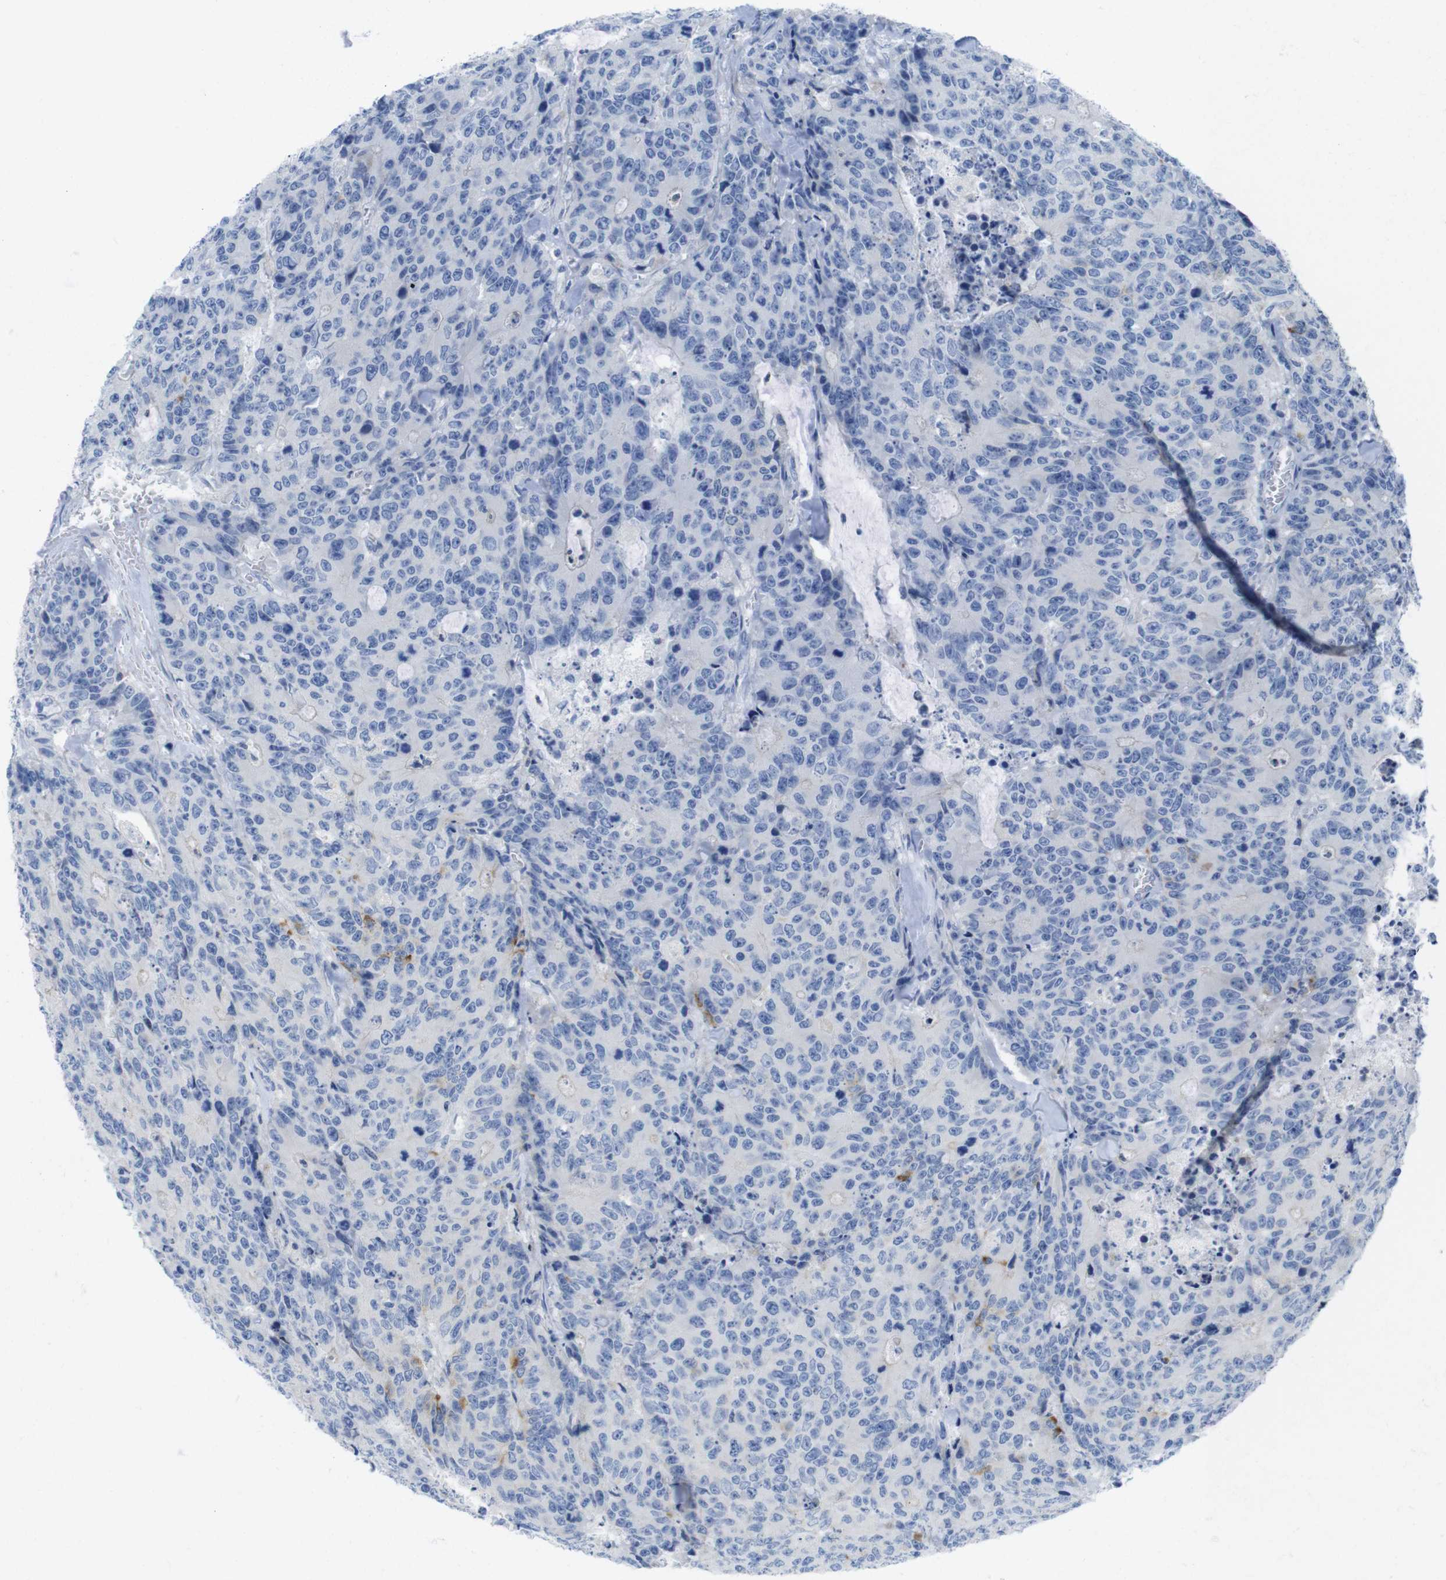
{"staining": {"intensity": "negative", "quantity": "none", "location": "none"}, "tissue": "colorectal cancer", "cell_type": "Tumor cells", "image_type": "cancer", "snomed": [{"axis": "morphology", "description": "Adenocarcinoma, NOS"}, {"axis": "topography", "description": "Colon"}], "caption": "A high-resolution micrograph shows immunohistochemistry (IHC) staining of colorectal cancer (adenocarcinoma), which displays no significant staining in tumor cells.", "gene": "ASIC5", "patient": {"sex": "female", "age": 86}}